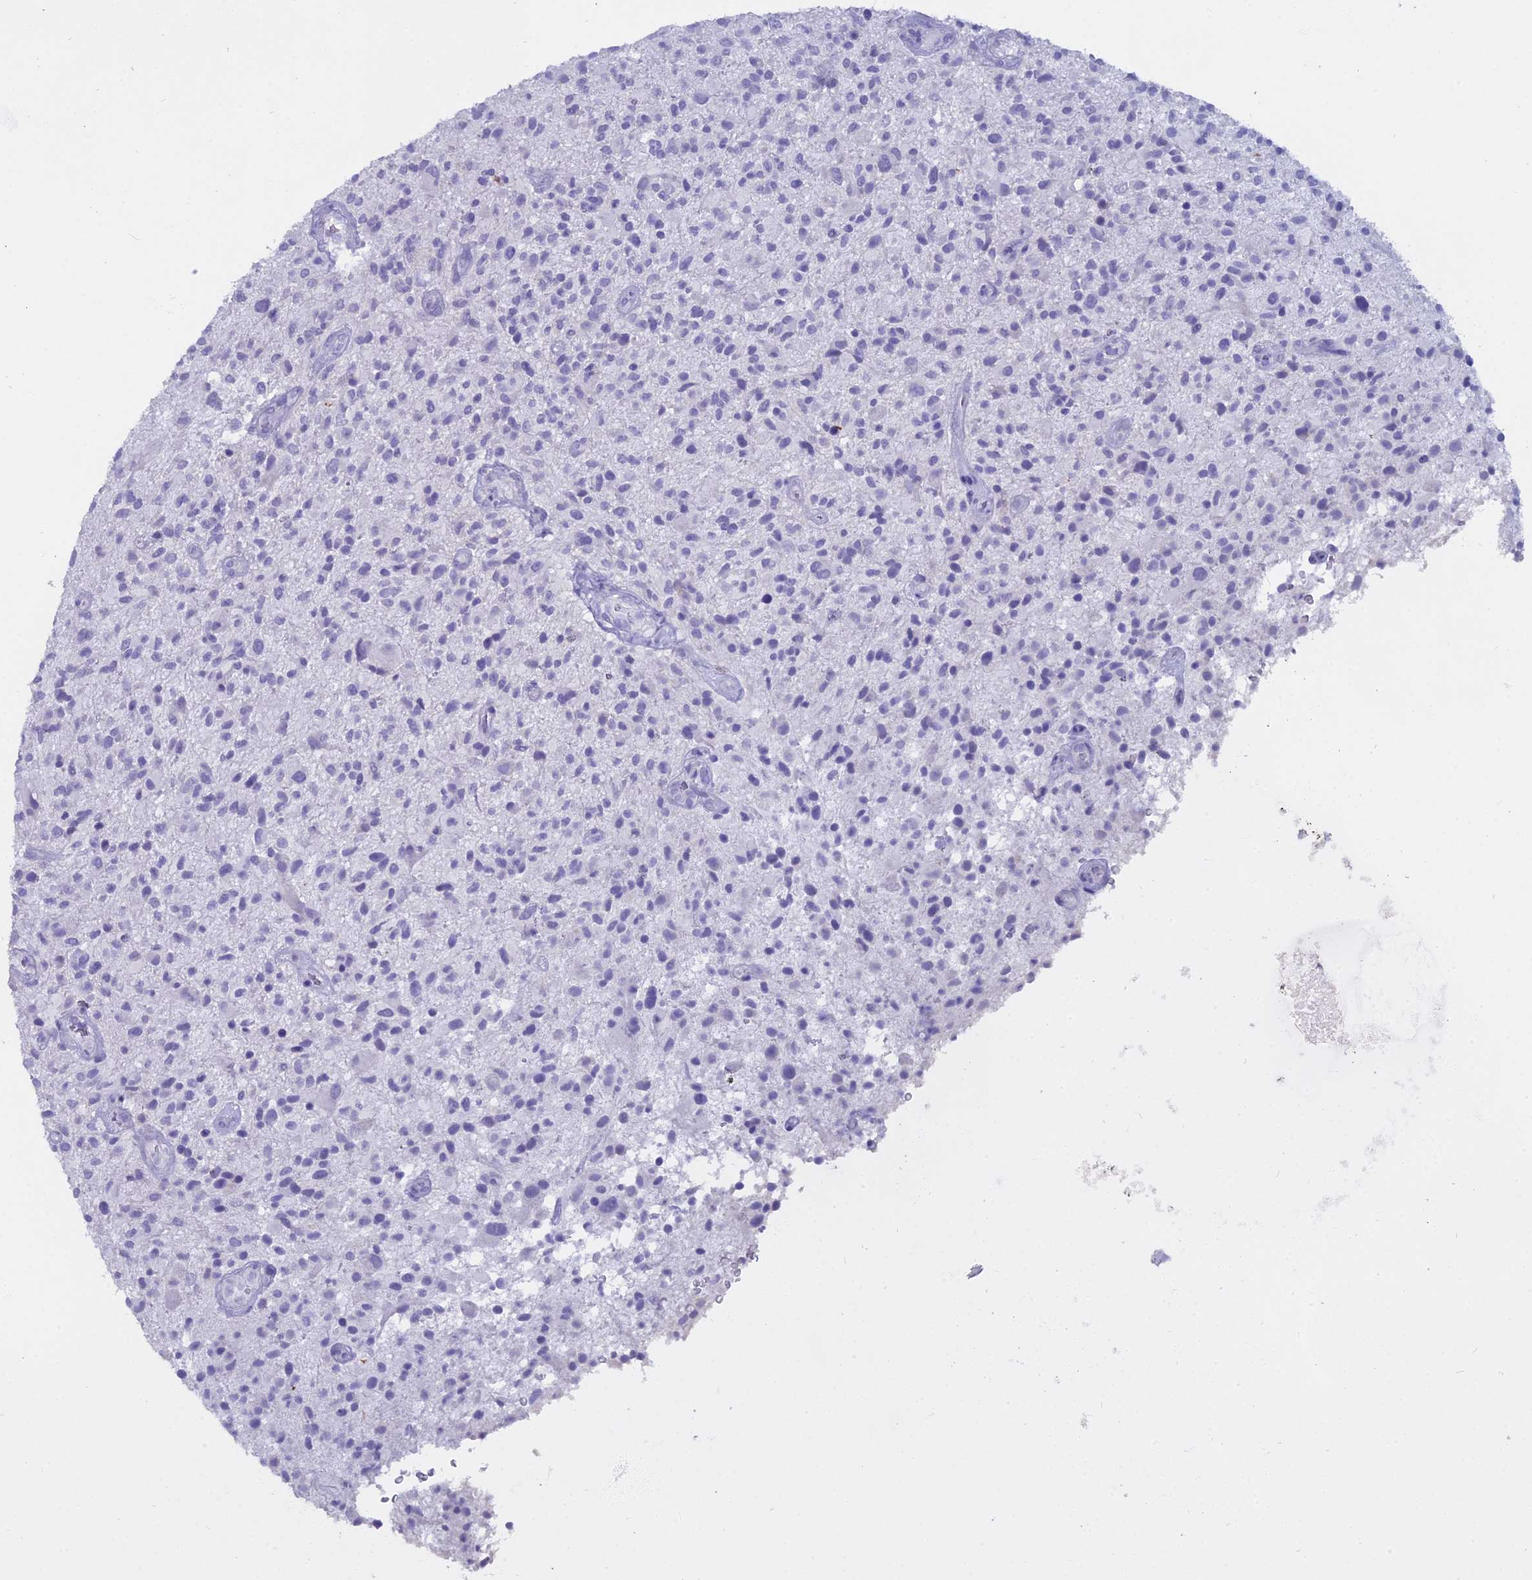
{"staining": {"intensity": "negative", "quantity": "none", "location": "none"}, "tissue": "glioma", "cell_type": "Tumor cells", "image_type": "cancer", "snomed": [{"axis": "morphology", "description": "Glioma, malignant, High grade"}, {"axis": "topography", "description": "Brain"}], "caption": "Protein analysis of glioma demonstrates no significant expression in tumor cells.", "gene": "ALPP", "patient": {"sex": "male", "age": 47}}